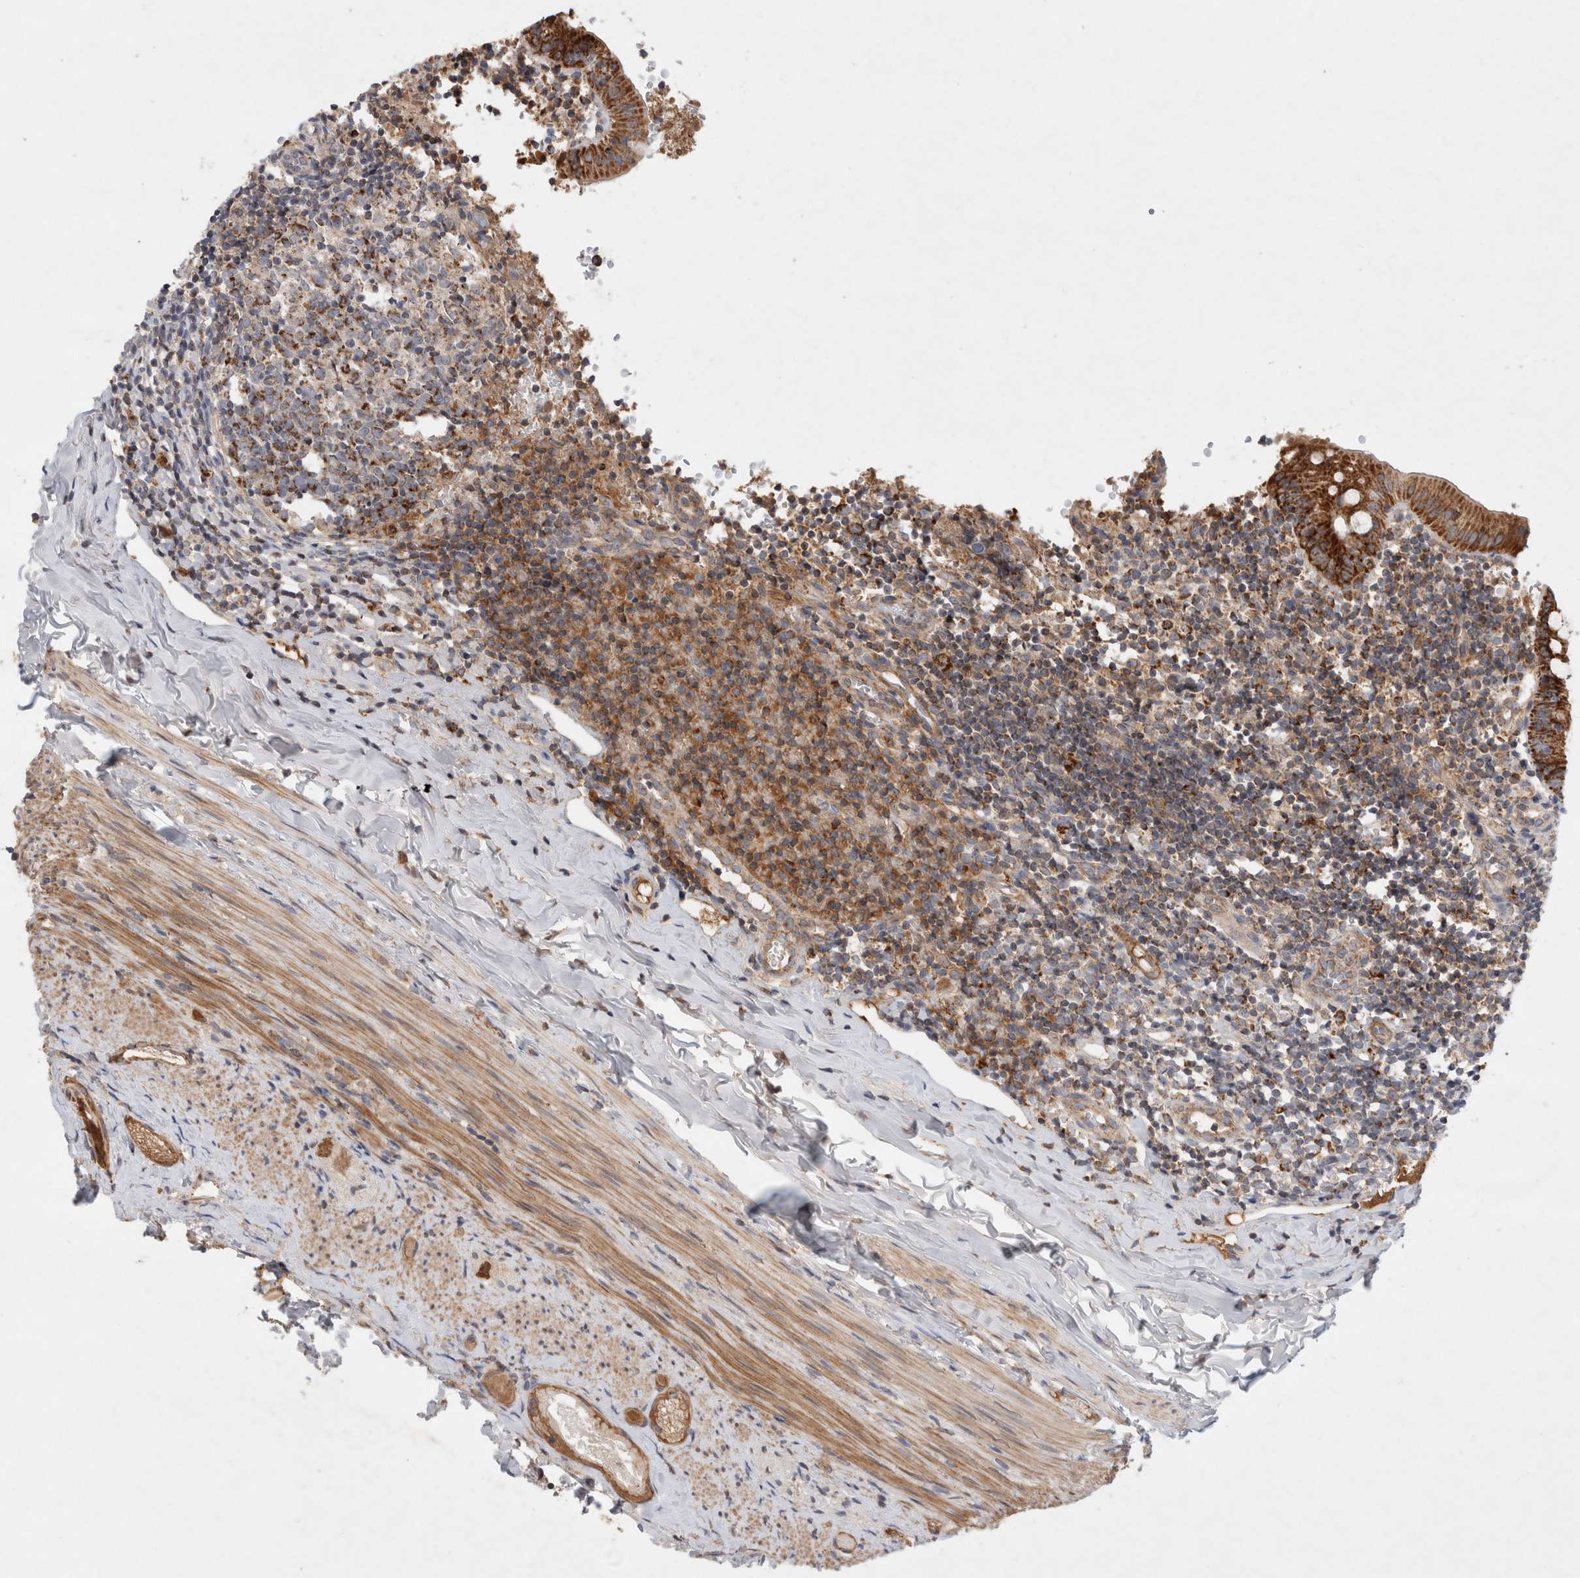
{"staining": {"intensity": "strong", "quantity": ">75%", "location": "cytoplasmic/membranous"}, "tissue": "appendix", "cell_type": "Glandular cells", "image_type": "normal", "snomed": [{"axis": "morphology", "description": "Normal tissue, NOS"}, {"axis": "topography", "description": "Appendix"}], "caption": "Human appendix stained for a protein (brown) demonstrates strong cytoplasmic/membranous positive expression in approximately >75% of glandular cells.", "gene": "MRPS28", "patient": {"sex": "male", "age": 8}}